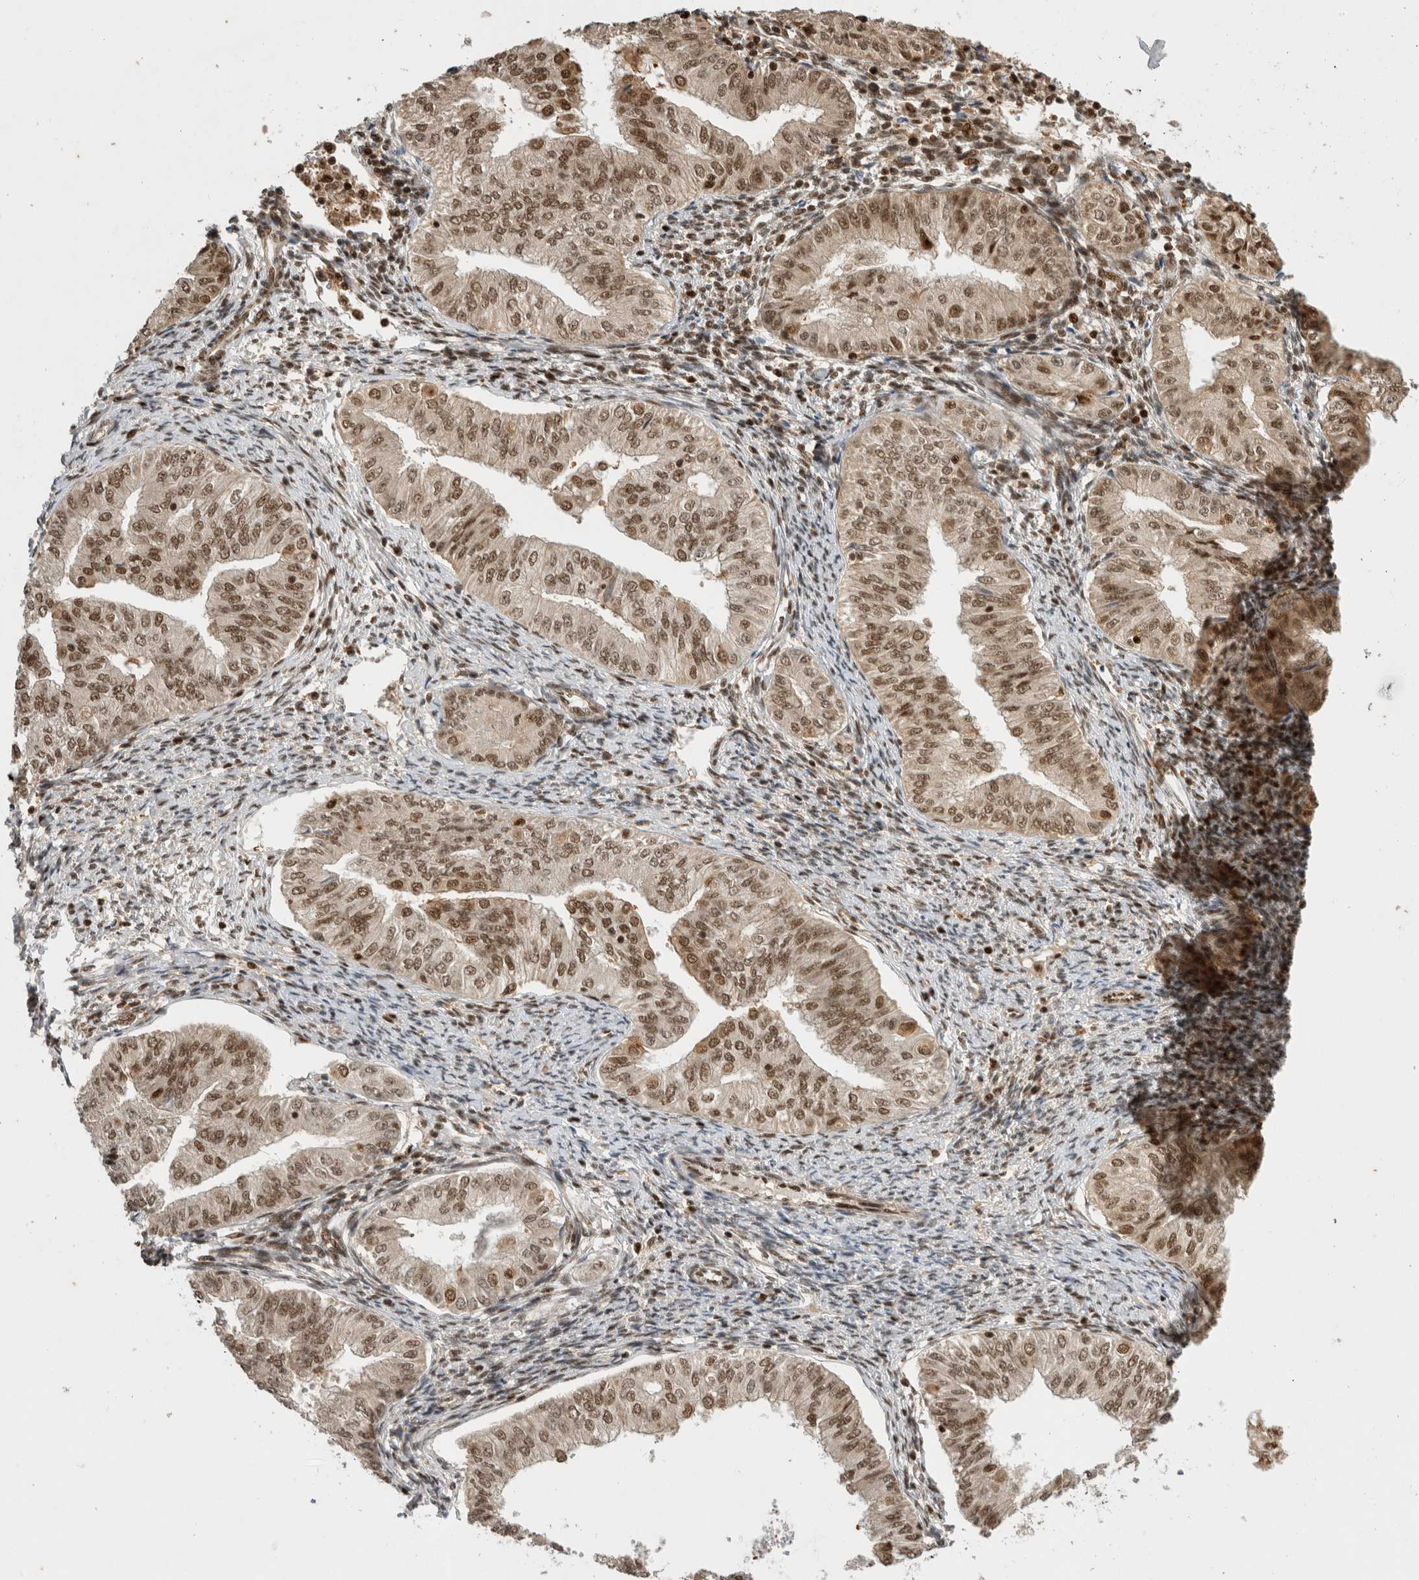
{"staining": {"intensity": "moderate", "quantity": "25%-75%", "location": "nuclear"}, "tissue": "endometrial cancer", "cell_type": "Tumor cells", "image_type": "cancer", "snomed": [{"axis": "morphology", "description": "Normal tissue, NOS"}, {"axis": "morphology", "description": "Adenocarcinoma, NOS"}, {"axis": "topography", "description": "Endometrium"}], "caption": "Endometrial cancer (adenocarcinoma) tissue reveals moderate nuclear staining in approximately 25%-75% of tumor cells, visualized by immunohistochemistry.", "gene": "SNRNP40", "patient": {"sex": "female", "age": 53}}